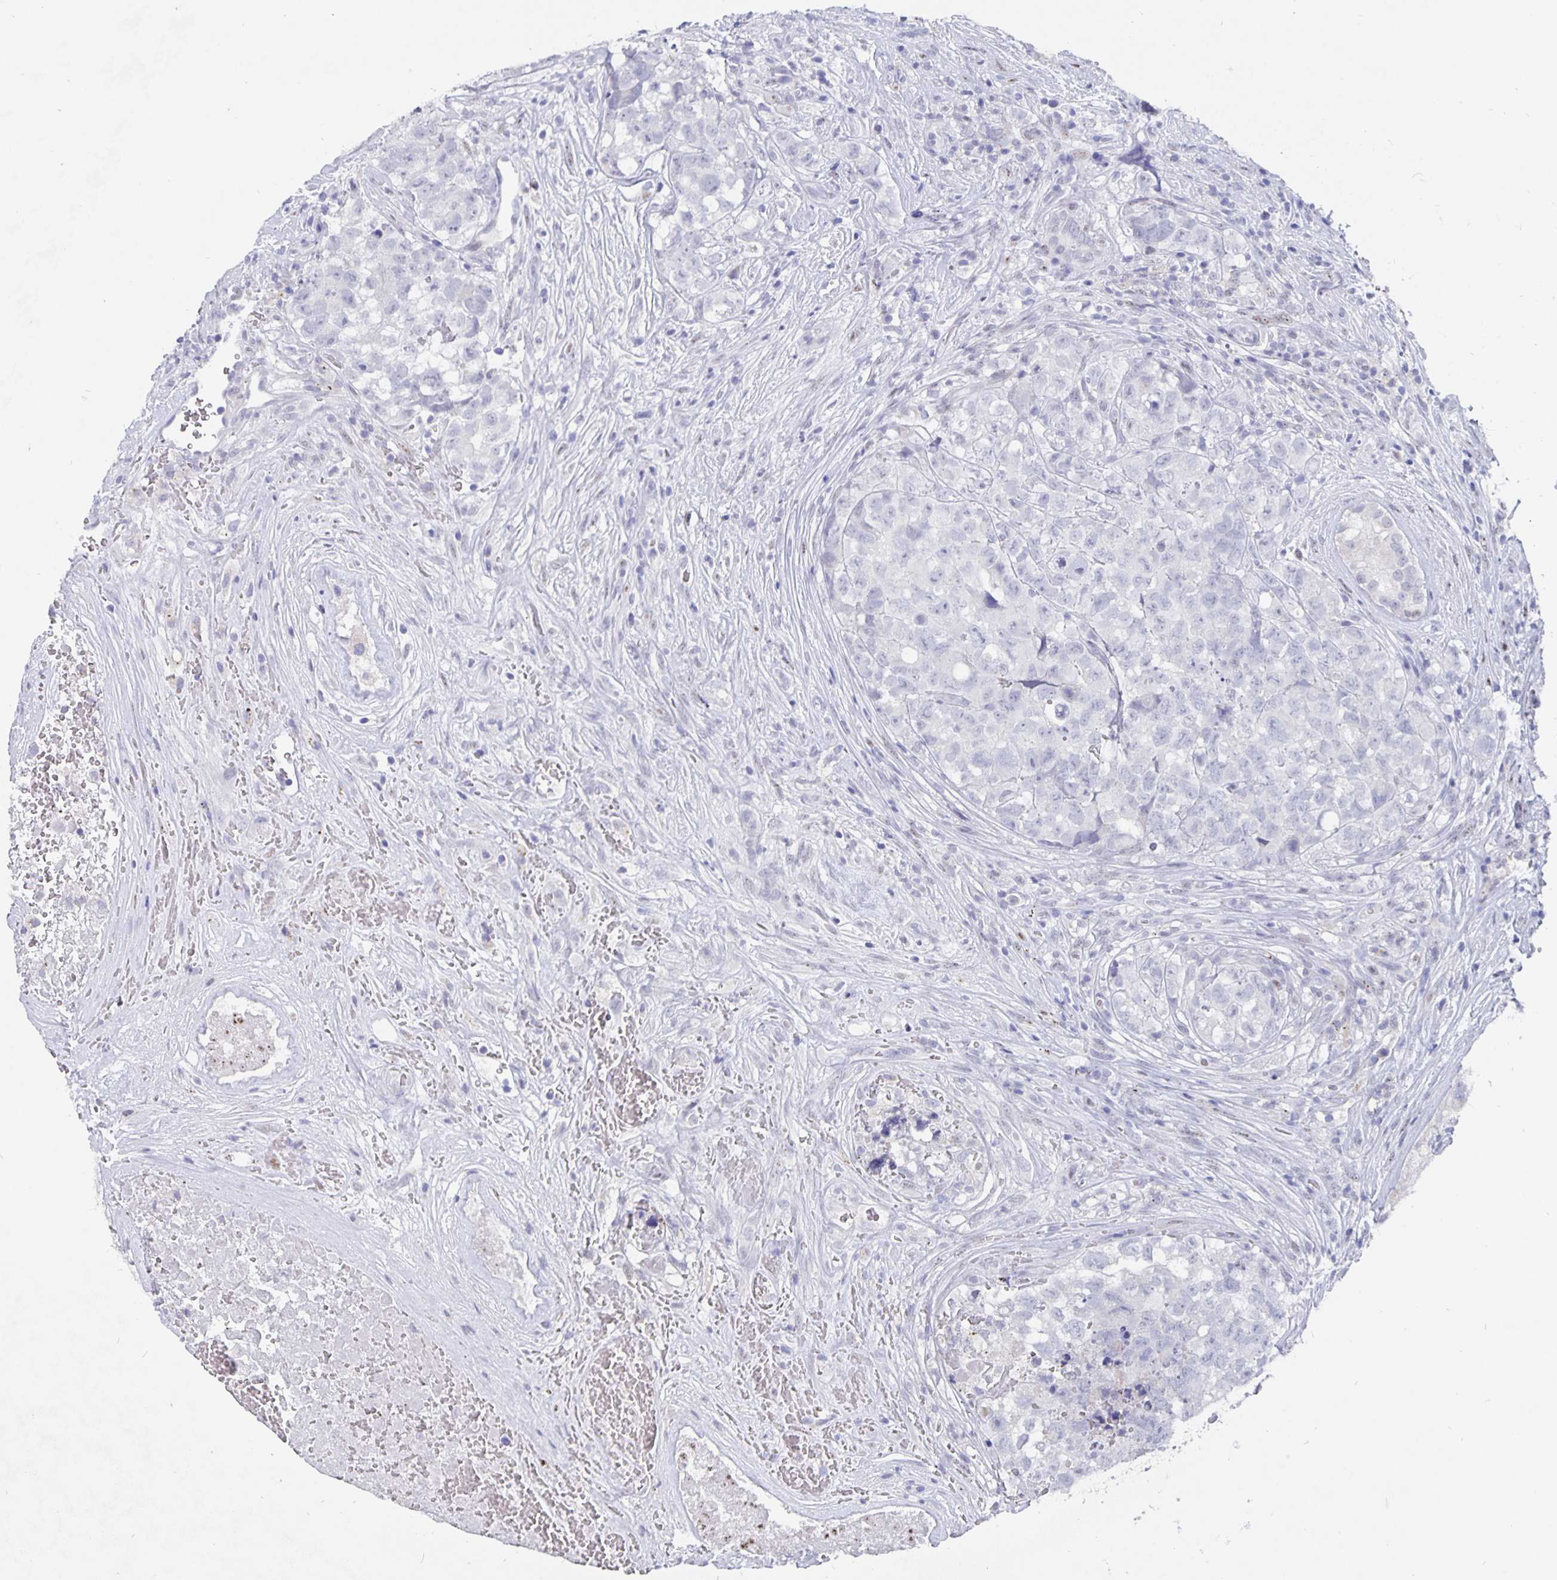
{"staining": {"intensity": "negative", "quantity": "none", "location": "none"}, "tissue": "testis cancer", "cell_type": "Tumor cells", "image_type": "cancer", "snomed": [{"axis": "morphology", "description": "Carcinoma, Embryonal, NOS"}, {"axis": "topography", "description": "Testis"}], "caption": "High power microscopy photomicrograph of an IHC histopathology image of embryonal carcinoma (testis), revealing no significant positivity in tumor cells.", "gene": "SMOC1", "patient": {"sex": "male", "age": 18}}